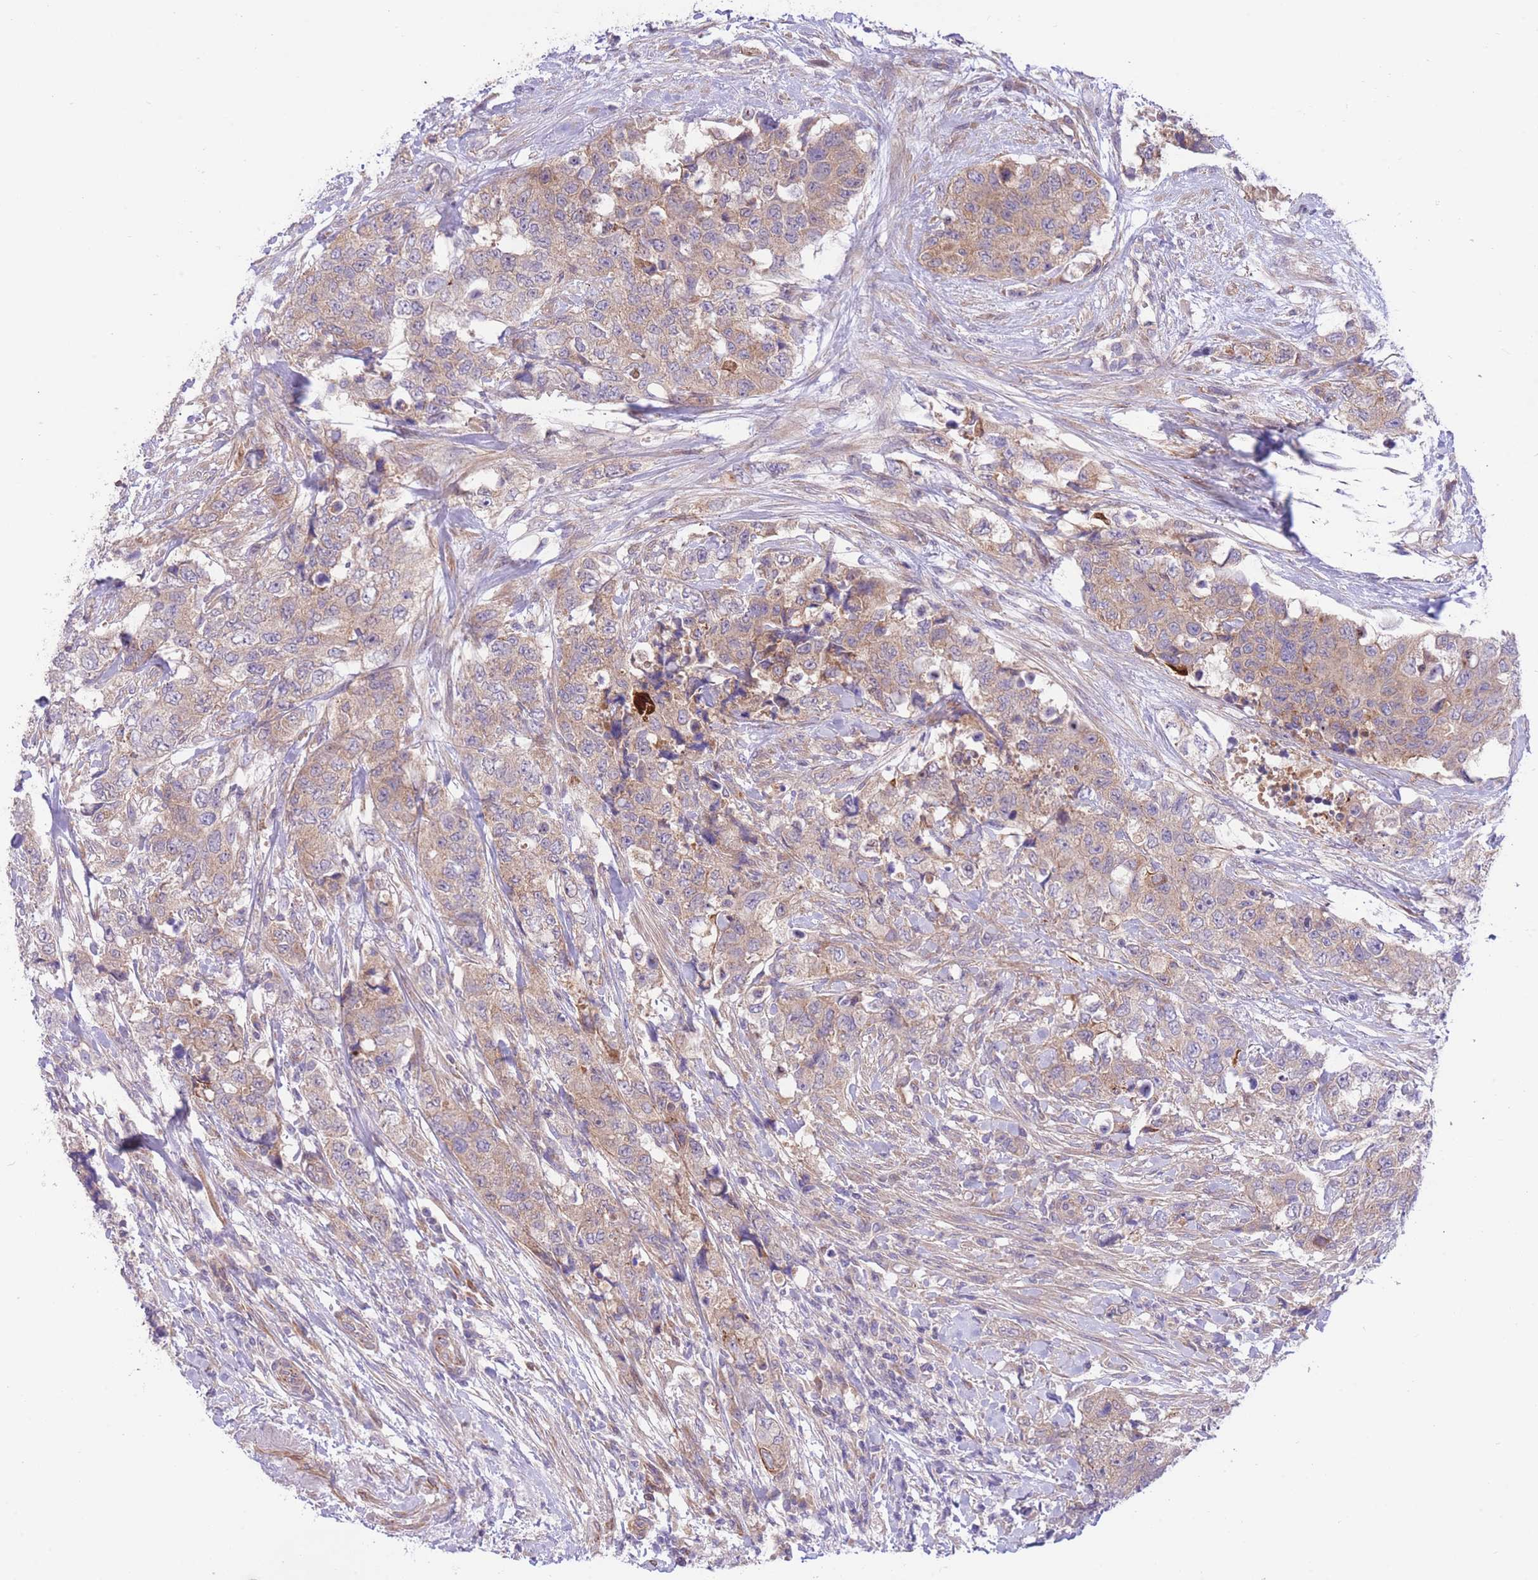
{"staining": {"intensity": "weak", "quantity": "25%-75%", "location": "cytoplasmic/membranous"}, "tissue": "urothelial cancer", "cell_type": "Tumor cells", "image_type": "cancer", "snomed": [{"axis": "morphology", "description": "Urothelial carcinoma, High grade"}, {"axis": "topography", "description": "Urinary bladder"}], "caption": "Urothelial carcinoma (high-grade) was stained to show a protein in brown. There is low levels of weak cytoplasmic/membranous expression in approximately 25%-75% of tumor cells.", "gene": "CHAC1", "patient": {"sex": "female", "age": 78}}